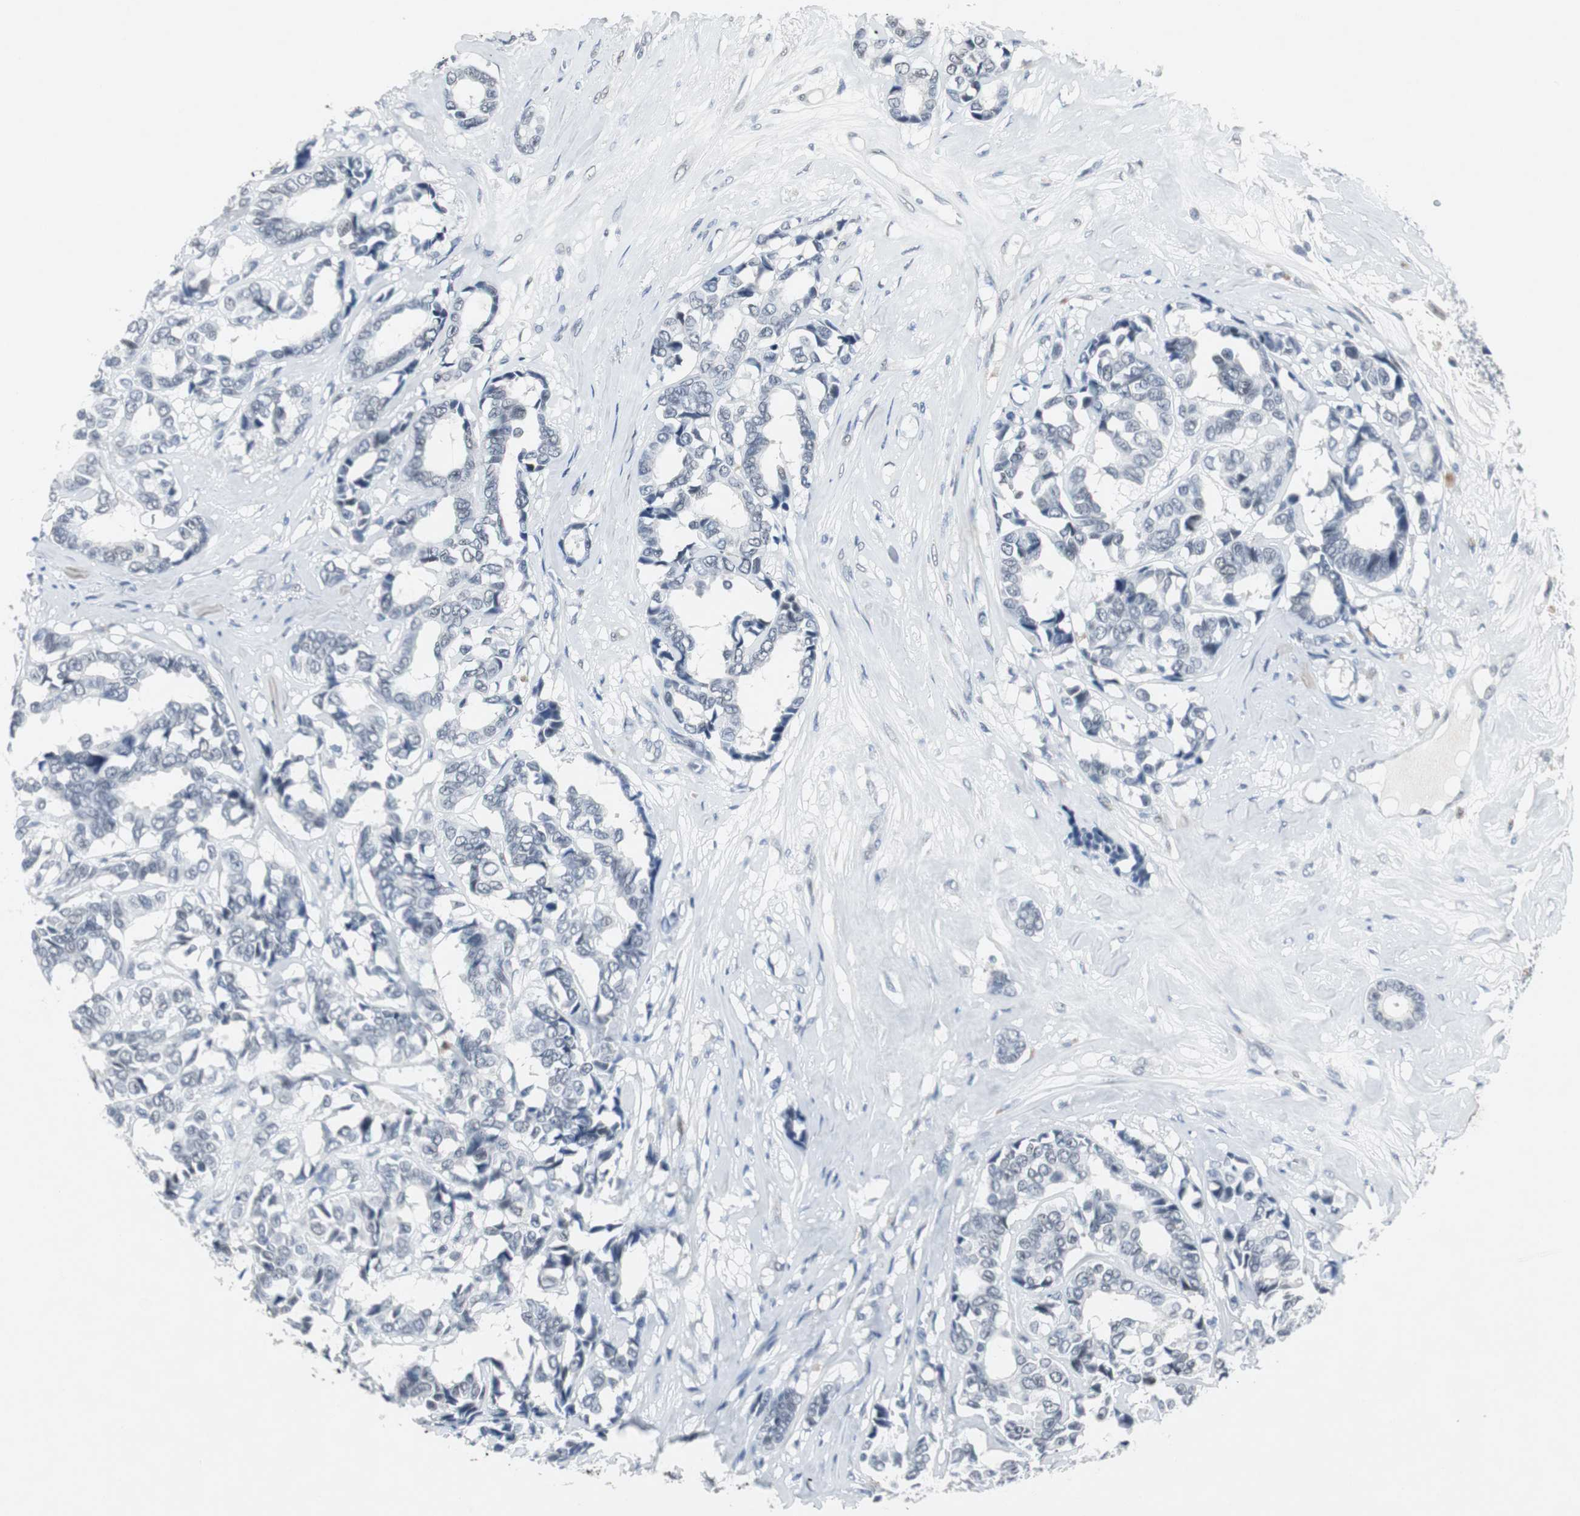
{"staining": {"intensity": "negative", "quantity": "none", "location": "none"}, "tissue": "breast cancer", "cell_type": "Tumor cells", "image_type": "cancer", "snomed": [{"axis": "morphology", "description": "Duct carcinoma"}, {"axis": "topography", "description": "Breast"}], "caption": "Tumor cells are negative for protein expression in human breast cancer (infiltrating ductal carcinoma).", "gene": "ELK1", "patient": {"sex": "female", "age": 87}}